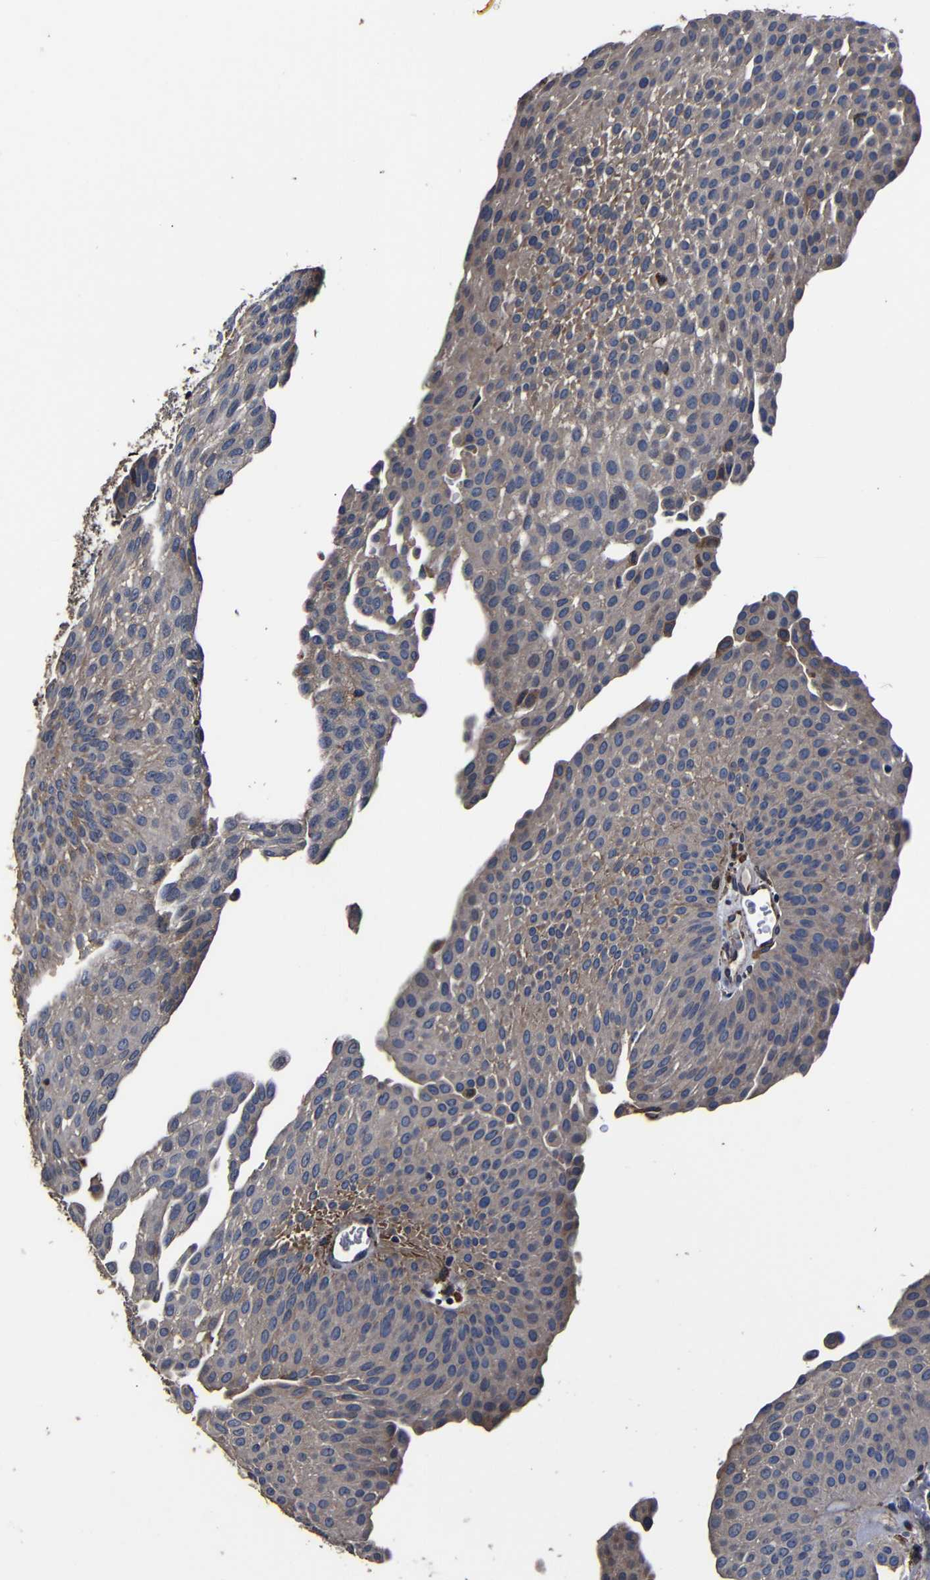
{"staining": {"intensity": "weak", "quantity": "25%-75%", "location": "cytoplasmic/membranous"}, "tissue": "urothelial cancer", "cell_type": "Tumor cells", "image_type": "cancer", "snomed": [{"axis": "morphology", "description": "Urothelial carcinoma, Low grade"}, {"axis": "topography", "description": "Urinary bladder"}], "caption": "This photomicrograph exhibits immunohistochemistry (IHC) staining of human urothelial cancer, with low weak cytoplasmic/membranous positivity in approximately 25%-75% of tumor cells.", "gene": "SCN9A", "patient": {"sex": "female", "age": 60}}